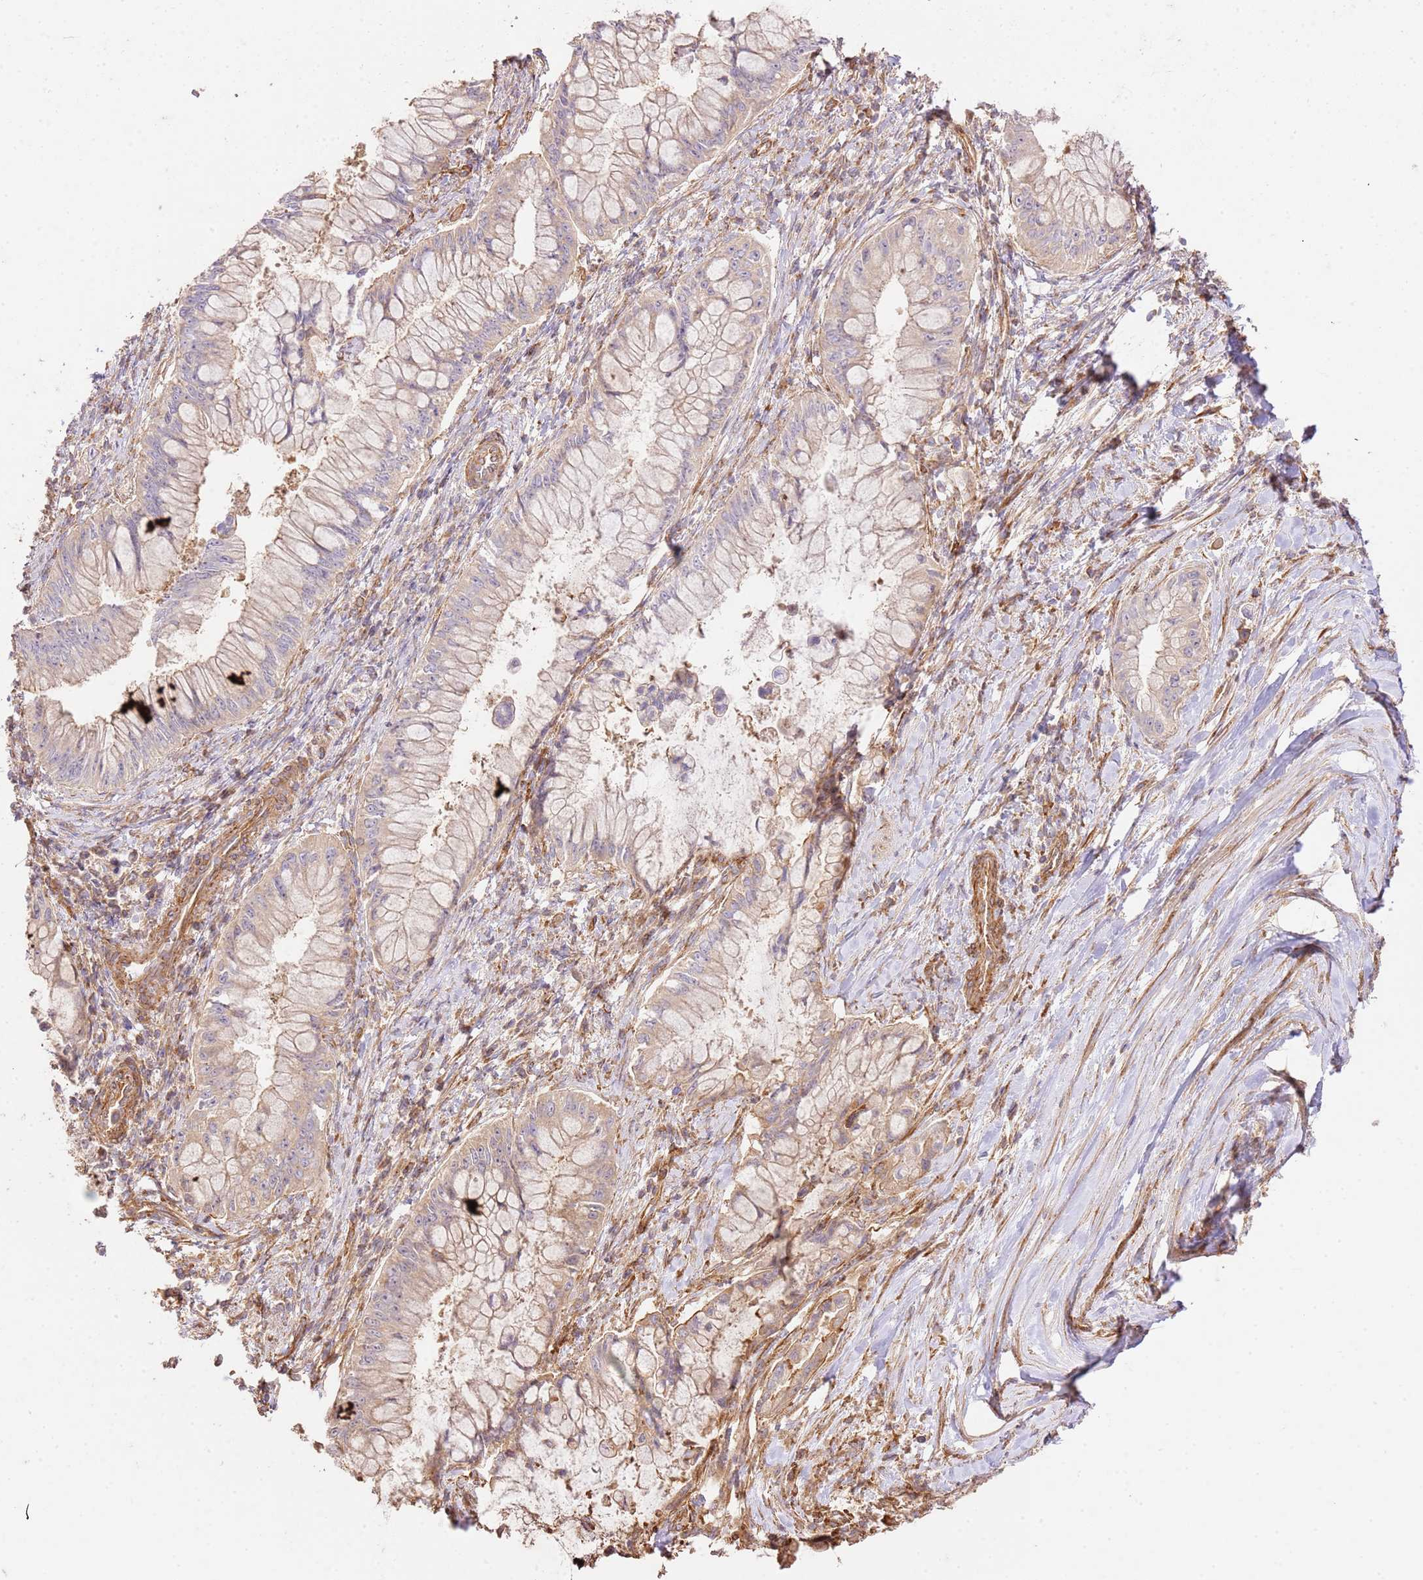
{"staining": {"intensity": "weak", "quantity": "25%-75%", "location": "cytoplasmic/membranous"}, "tissue": "pancreatic cancer", "cell_type": "Tumor cells", "image_type": "cancer", "snomed": [{"axis": "morphology", "description": "Adenocarcinoma, NOS"}, {"axis": "topography", "description": "Pancreas"}], "caption": "Tumor cells demonstrate weak cytoplasmic/membranous expression in approximately 25%-75% of cells in pancreatic cancer.", "gene": "ZBTB39", "patient": {"sex": "male", "age": 48}}